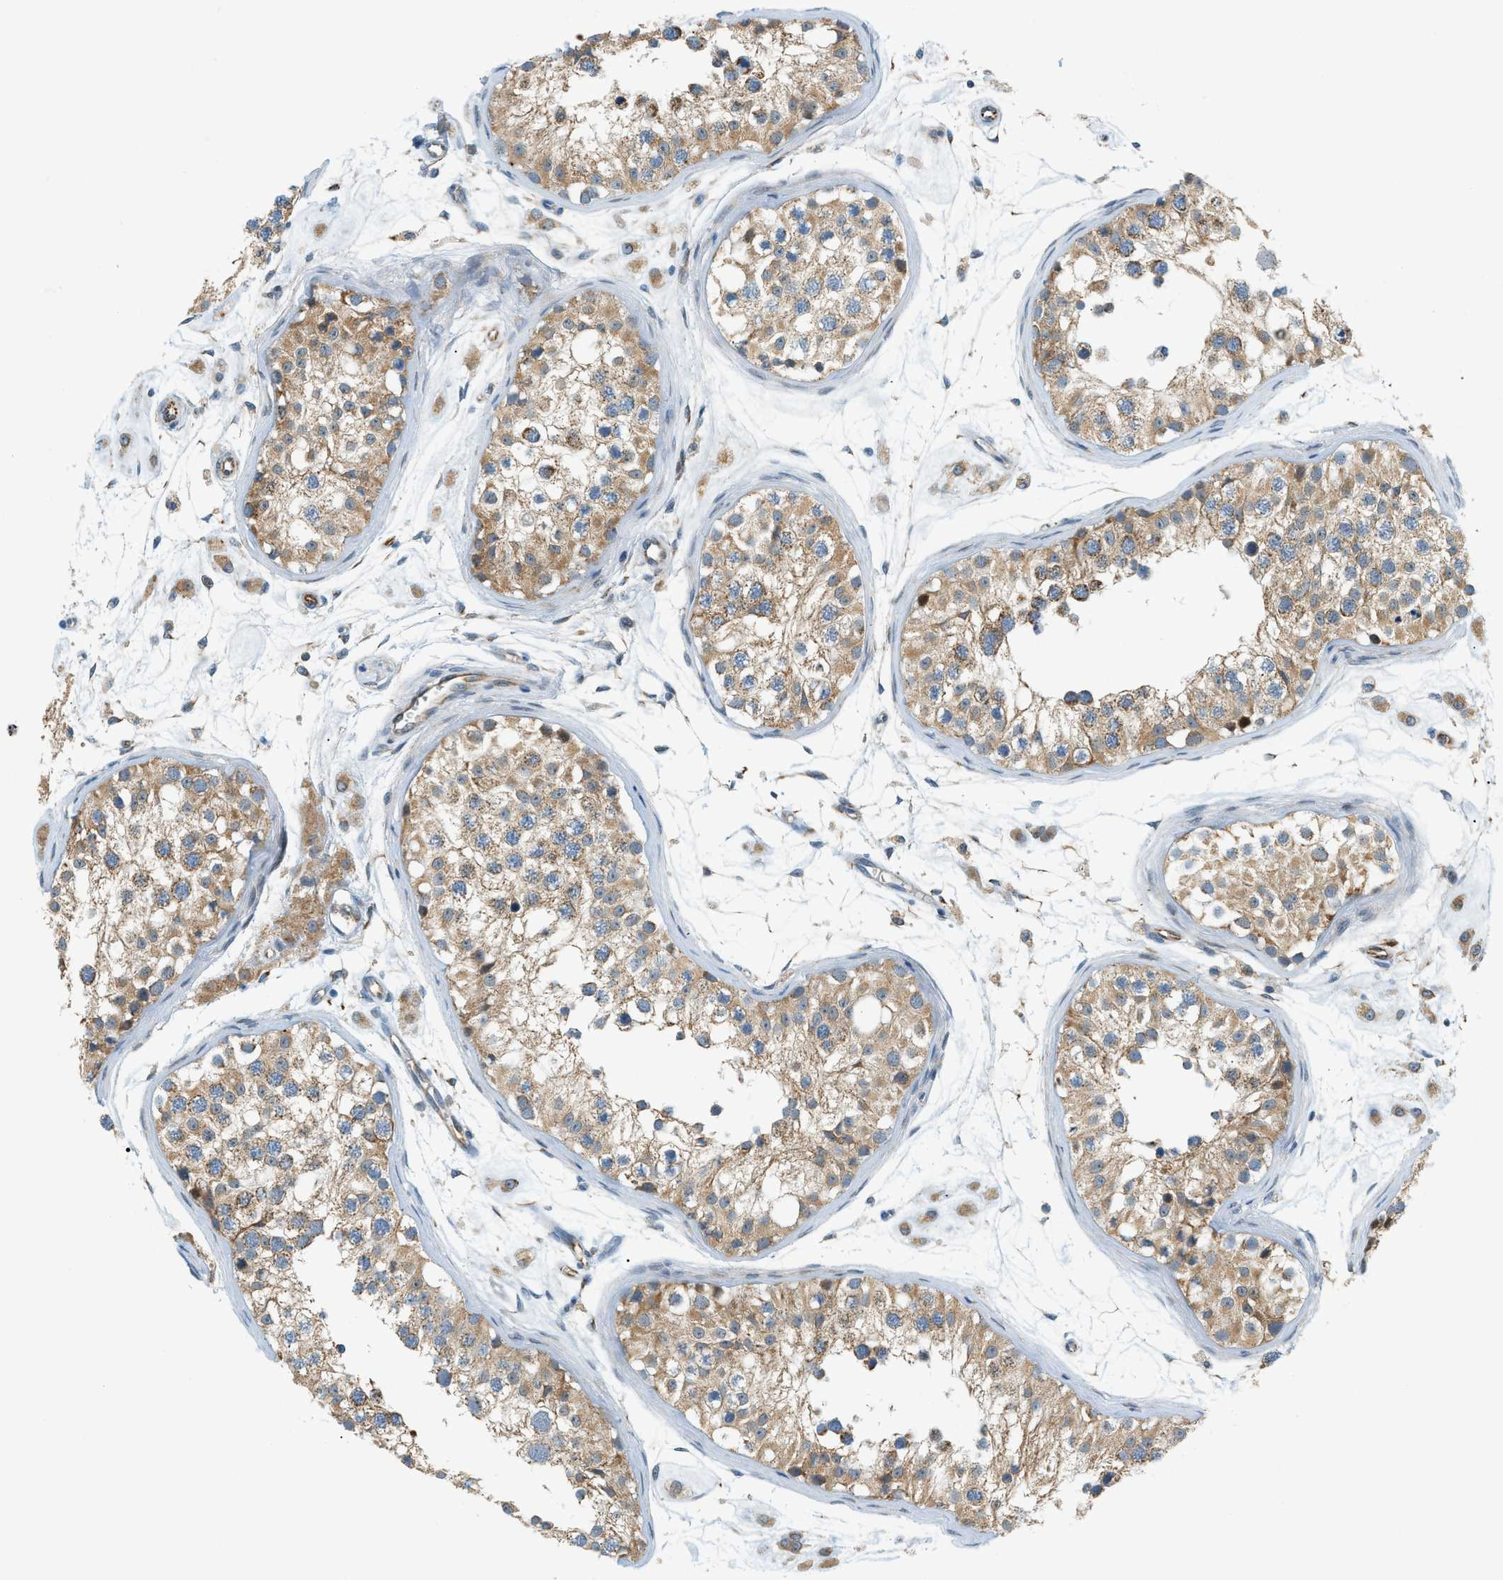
{"staining": {"intensity": "moderate", "quantity": ">75%", "location": "cytoplasmic/membranous"}, "tissue": "testis", "cell_type": "Cells in seminiferous ducts", "image_type": "normal", "snomed": [{"axis": "morphology", "description": "Normal tissue, NOS"}, {"axis": "morphology", "description": "Adenocarcinoma, metastatic, NOS"}, {"axis": "topography", "description": "Testis"}], "caption": "This is an image of immunohistochemistry (IHC) staining of benign testis, which shows moderate staining in the cytoplasmic/membranous of cells in seminiferous ducts.", "gene": "PIGG", "patient": {"sex": "male", "age": 26}}